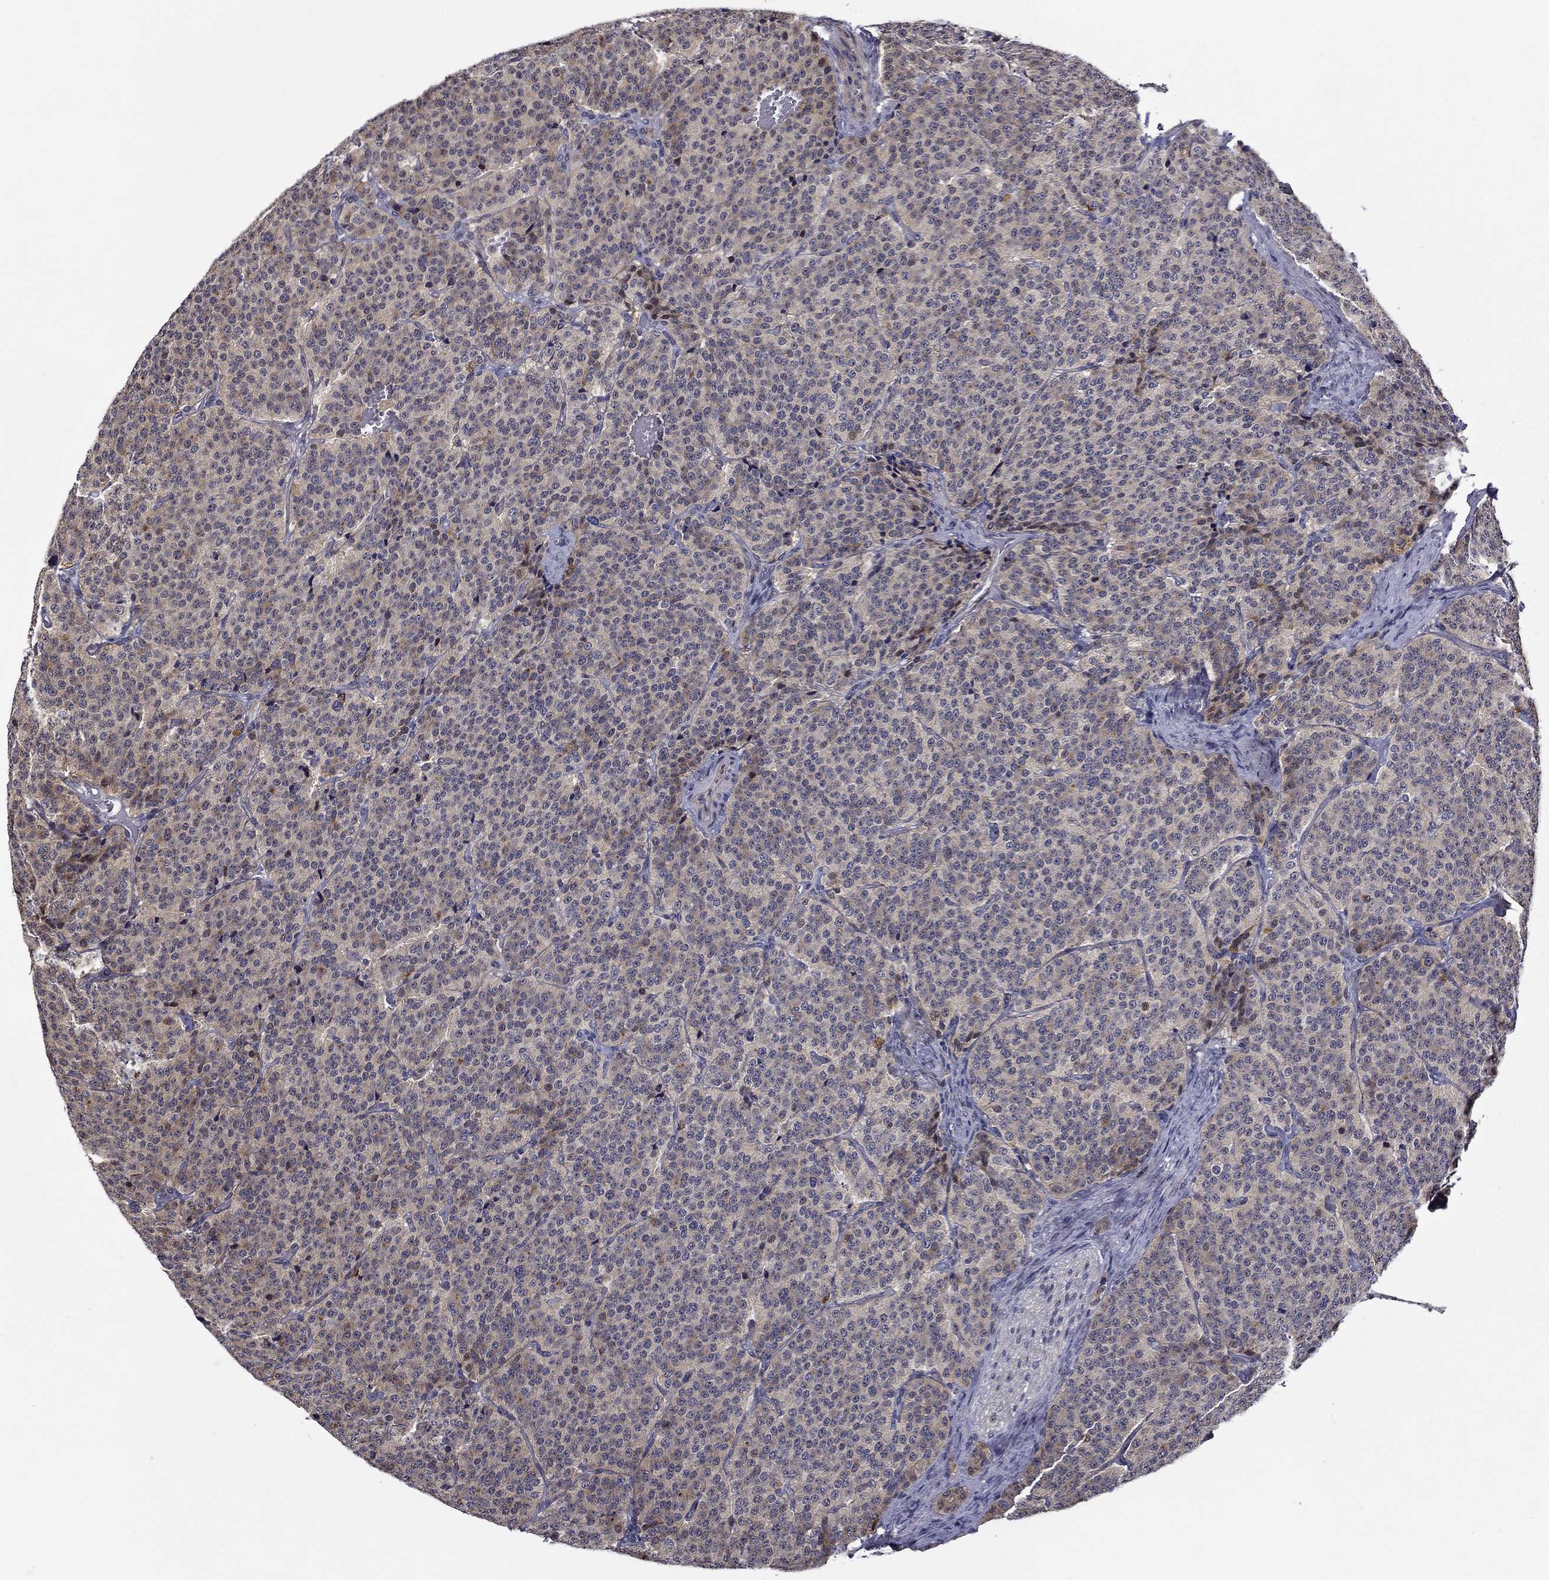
{"staining": {"intensity": "weak", "quantity": "<25%", "location": "cytoplasmic/membranous"}, "tissue": "carcinoid", "cell_type": "Tumor cells", "image_type": "cancer", "snomed": [{"axis": "morphology", "description": "Carcinoid, malignant, NOS"}, {"axis": "topography", "description": "Small intestine"}], "caption": "Malignant carcinoid stained for a protein using immunohistochemistry (IHC) demonstrates no staining tumor cells.", "gene": "B3GAT1", "patient": {"sex": "female", "age": 58}}